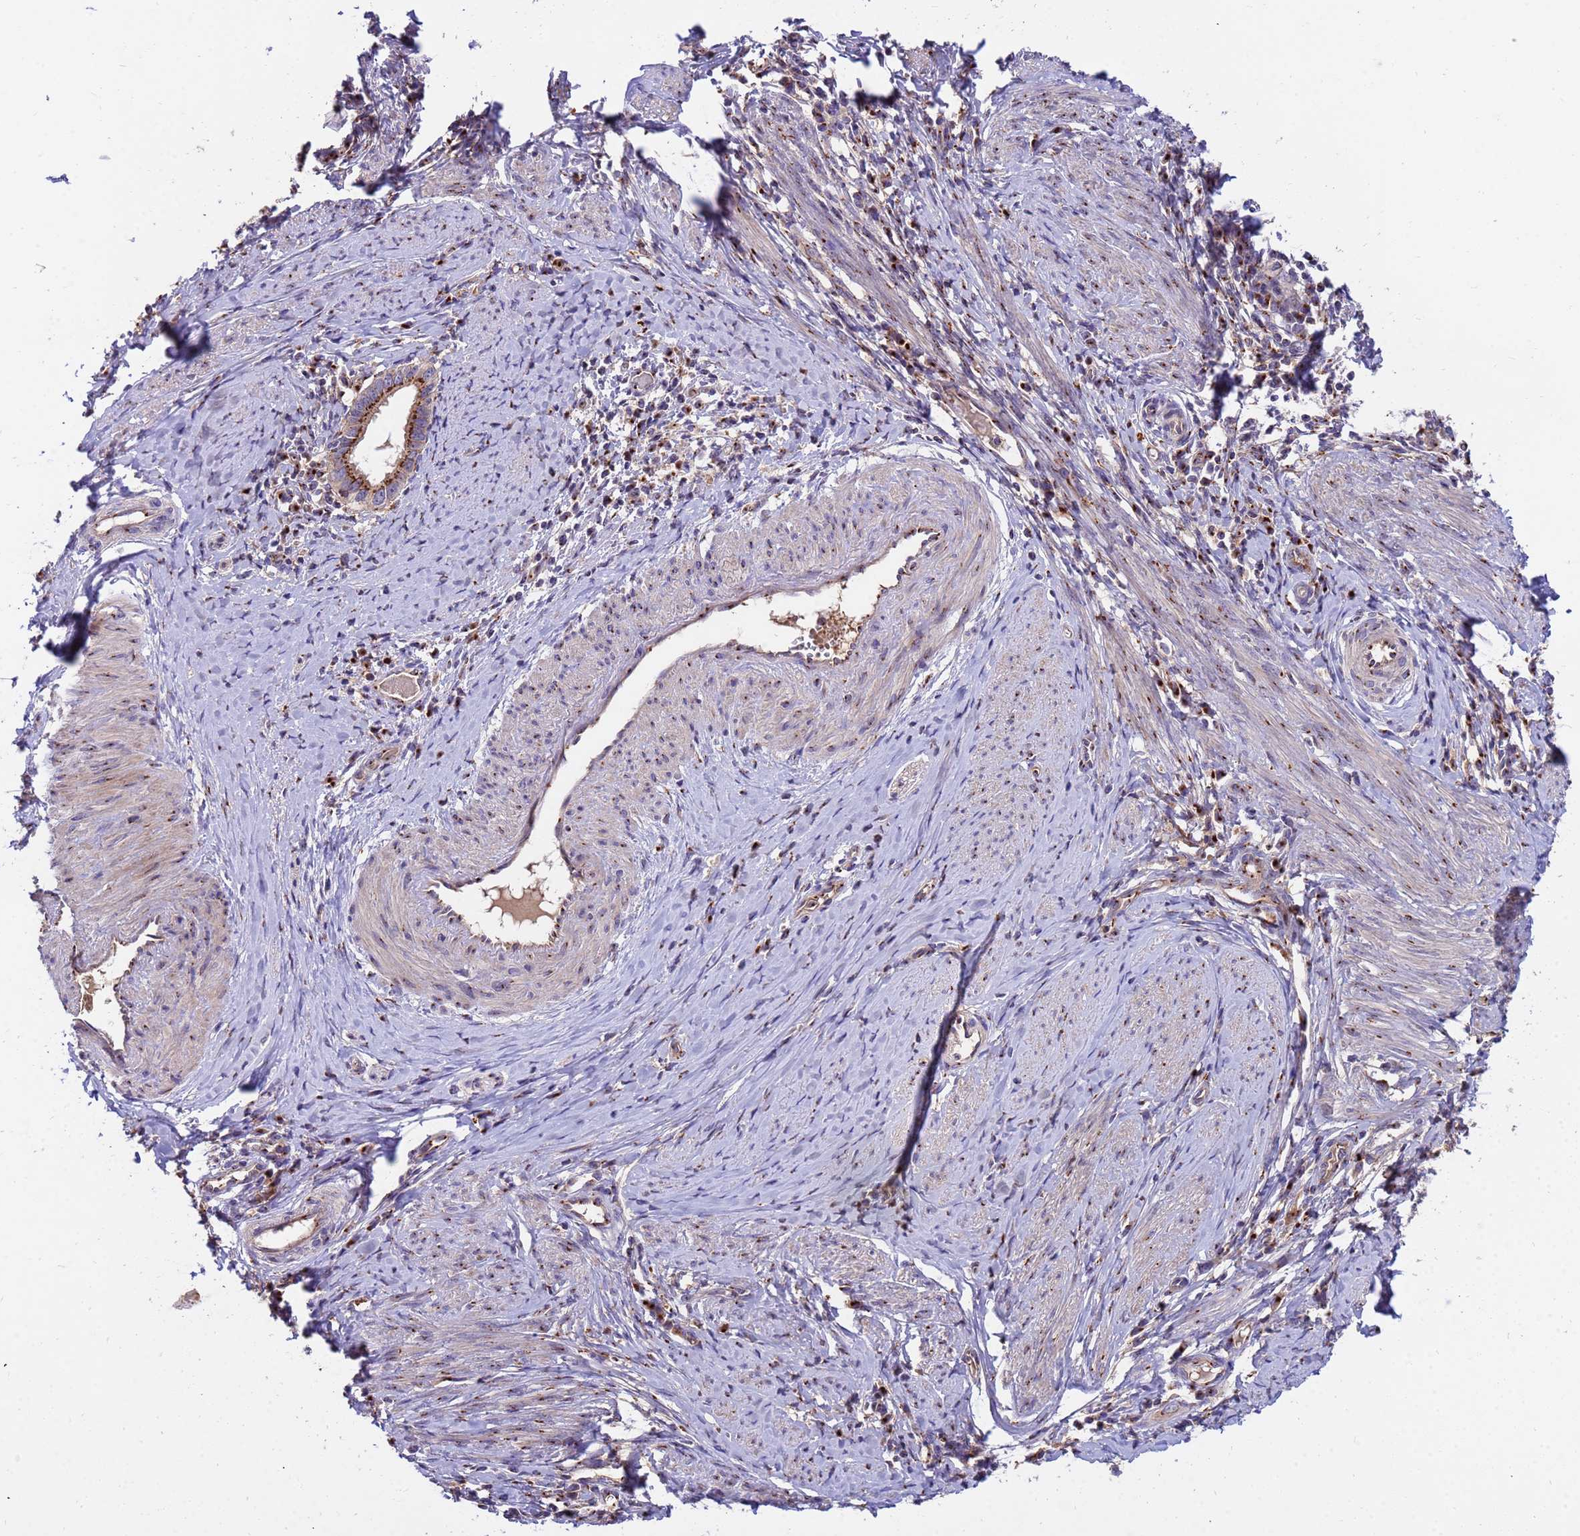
{"staining": {"intensity": "strong", "quantity": ">75%", "location": "cytoplasmic/membranous"}, "tissue": "cervical cancer", "cell_type": "Tumor cells", "image_type": "cancer", "snomed": [{"axis": "morphology", "description": "Adenocarcinoma, NOS"}, {"axis": "topography", "description": "Cervix"}], "caption": "Immunohistochemistry (IHC) (DAB) staining of human cervical cancer (adenocarcinoma) displays strong cytoplasmic/membranous protein staining in approximately >75% of tumor cells.", "gene": "HPS3", "patient": {"sex": "female", "age": 36}}